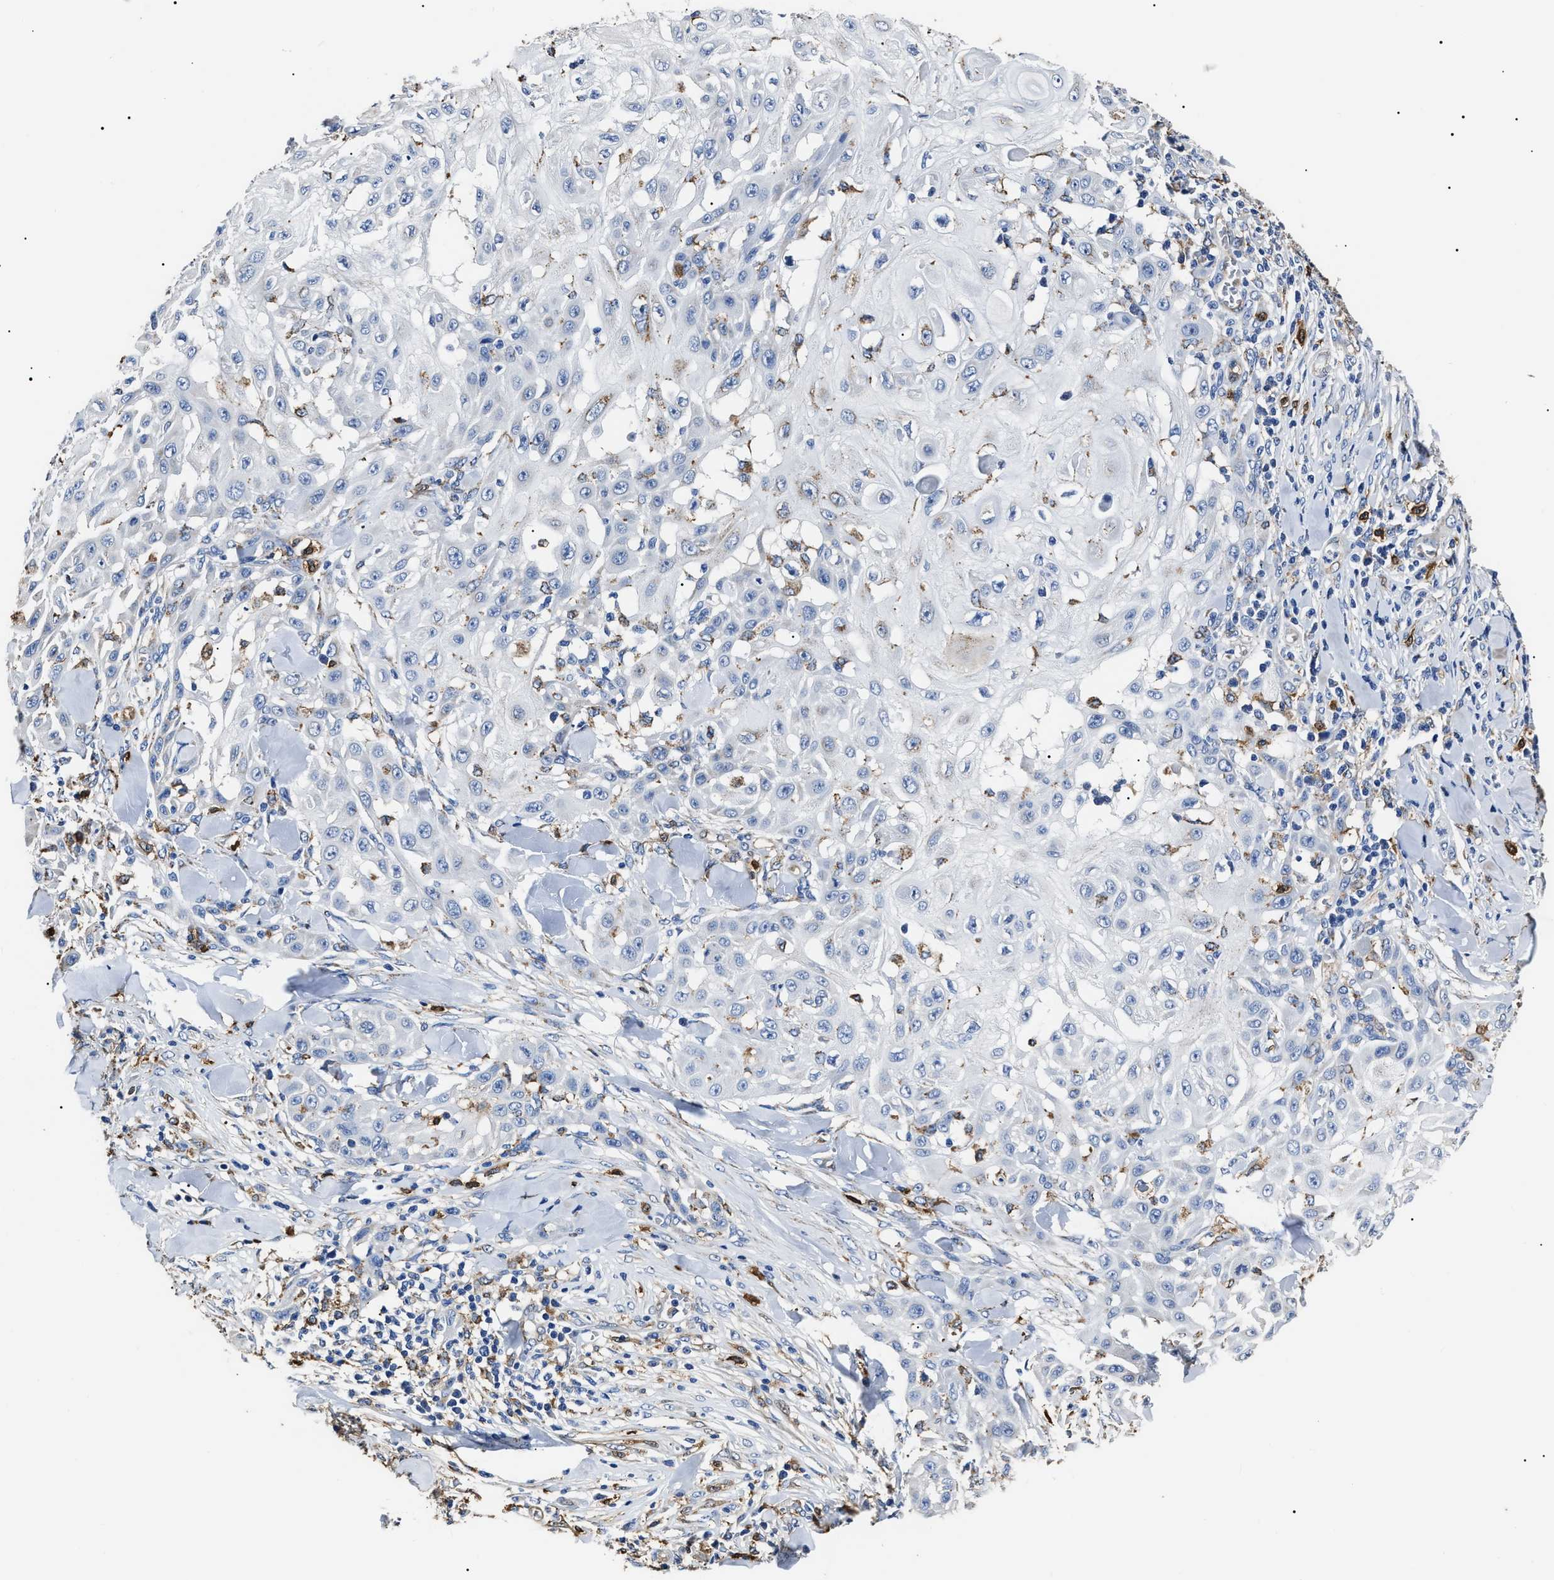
{"staining": {"intensity": "negative", "quantity": "none", "location": "none"}, "tissue": "skin cancer", "cell_type": "Tumor cells", "image_type": "cancer", "snomed": [{"axis": "morphology", "description": "Squamous cell carcinoma, NOS"}, {"axis": "topography", "description": "Skin"}], "caption": "IHC of skin squamous cell carcinoma demonstrates no staining in tumor cells.", "gene": "ALDH1A1", "patient": {"sex": "male", "age": 24}}